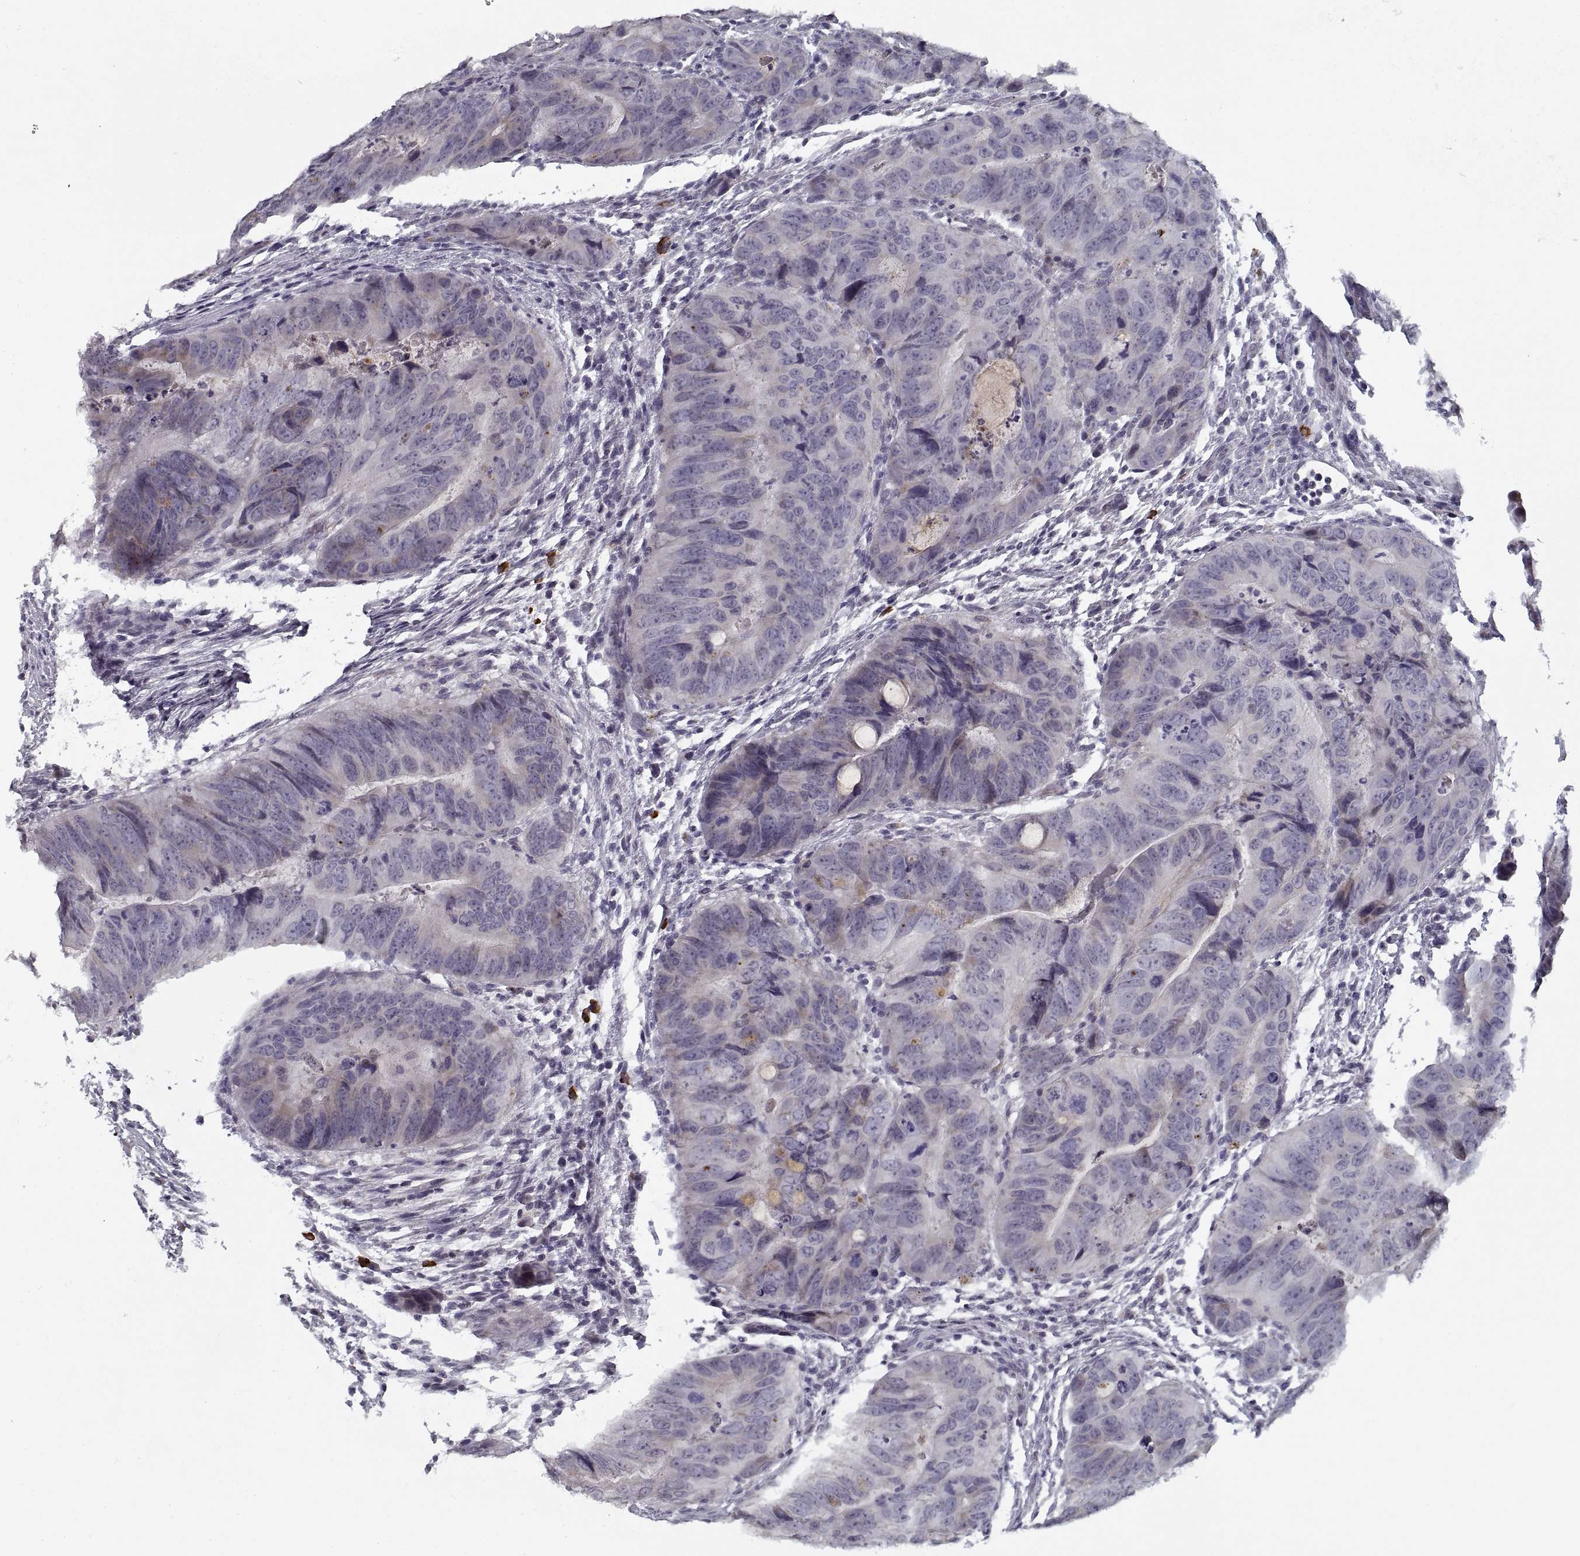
{"staining": {"intensity": "negative", "quantity": "none", "location": "none"}, "tissue": "colorectal cancer", "cell_type": "Tumor cells", "image_type": "cancer", "snomed": [{"axis": "morphology", "description": "Adenocarcinoma, NOS"}, {"axis": "topography", "description": "Colon"}], "caption": "Colorectal cancer stained for a protein using IHC exhibits no positivity tumor cells.", "gene": "GAD2", "patient": {"sex": "male", "age": 79}}